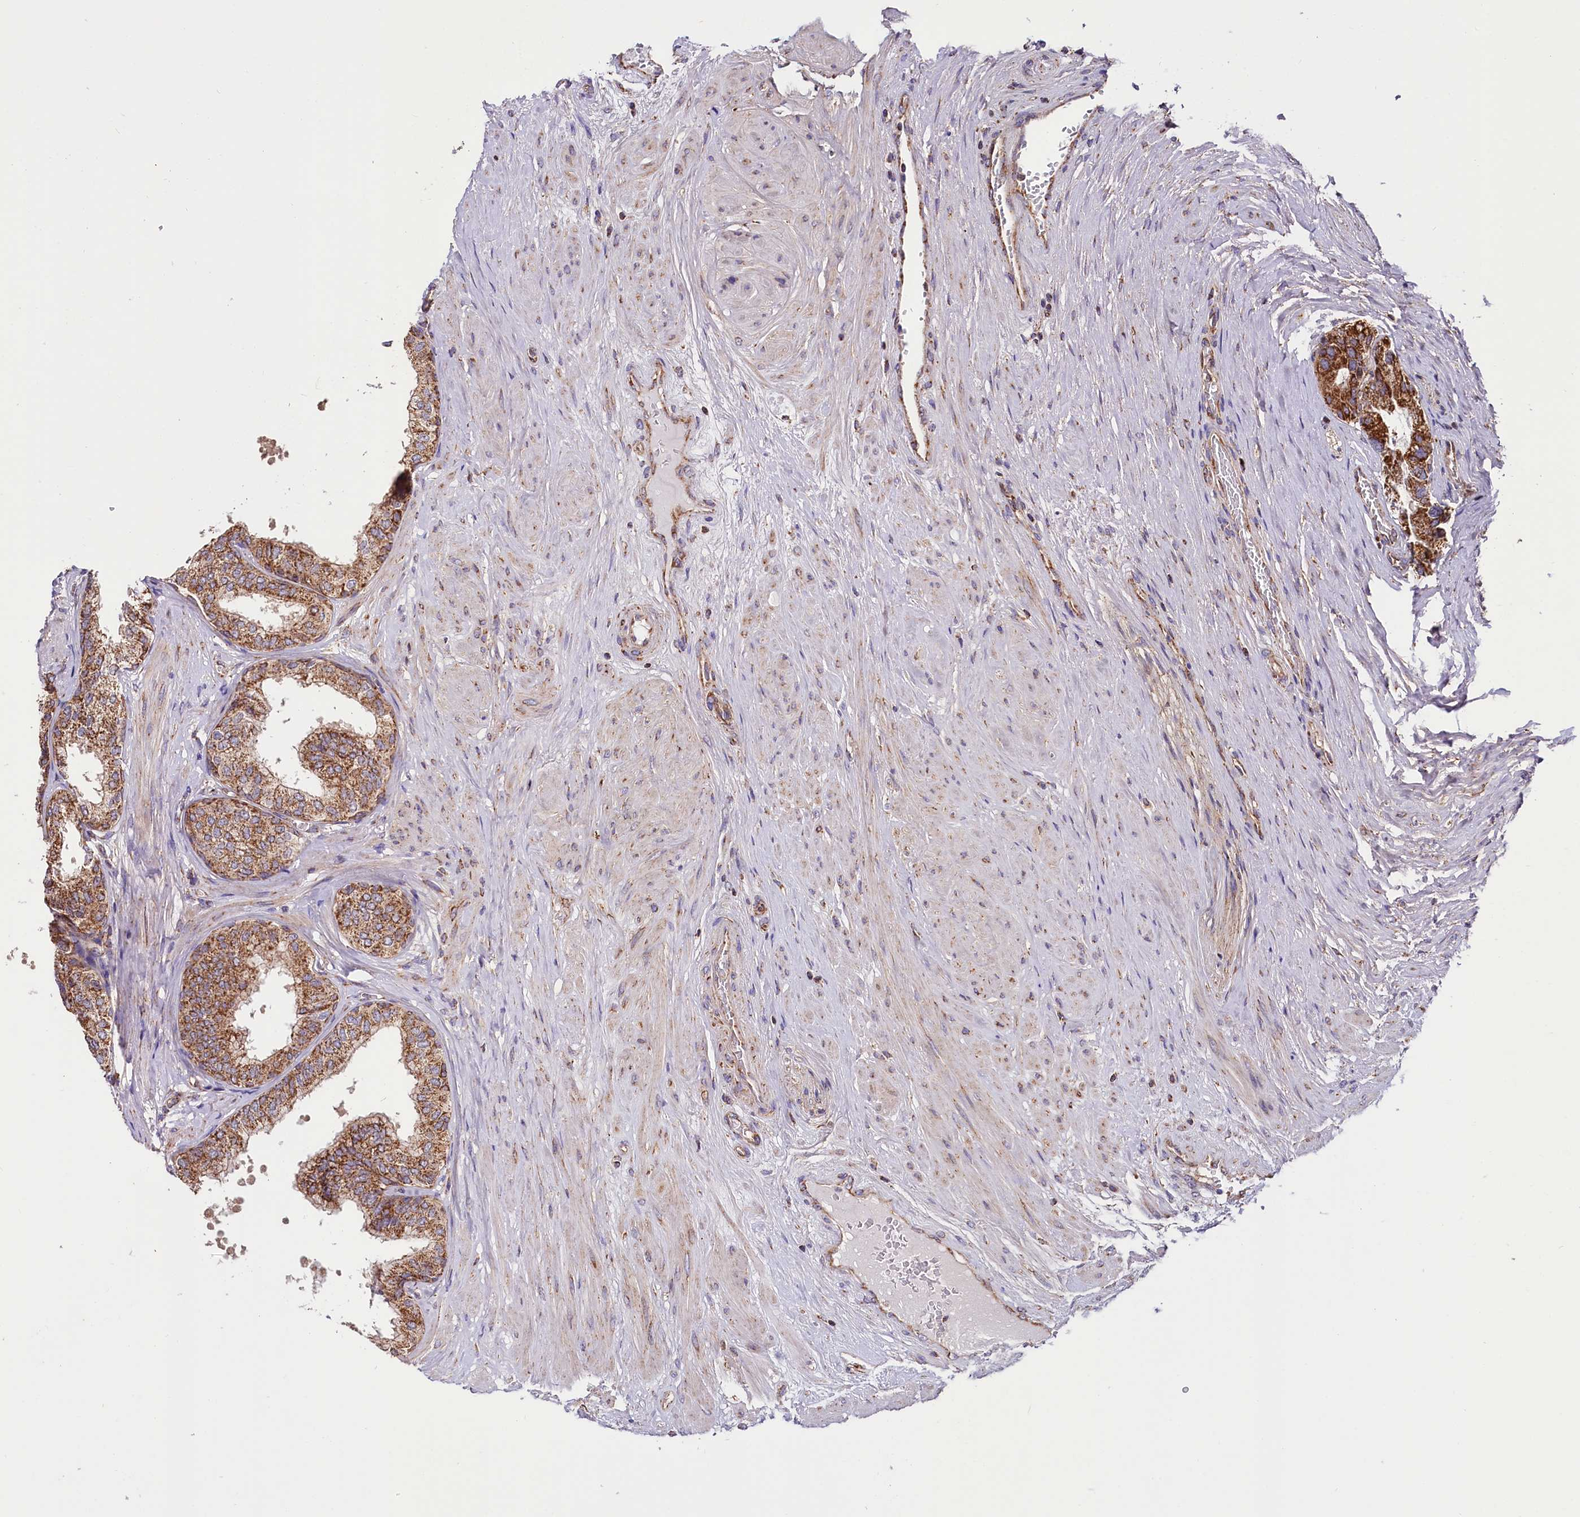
{"staining": {"intensity": "strong", "quantity": ">75%", "location": "cytoplasmic/membranous"}, "tissue": "prostate", "cell_type": "Glandular cells", "image_type": "normal", "snomed": [{"axis": "morphology", "description": "Normal tissue, NOS"}, {"axis": "topography", "description": "Prostate"}], "caption": "An image showing strong cytoplasmic/membranous staining in approximately >75% of glandular cells in benign prostate, as visualized by brown immunohistochemical staining.", "gene": "NUDT15", "patient": {"sex": "male", "age": 60}}